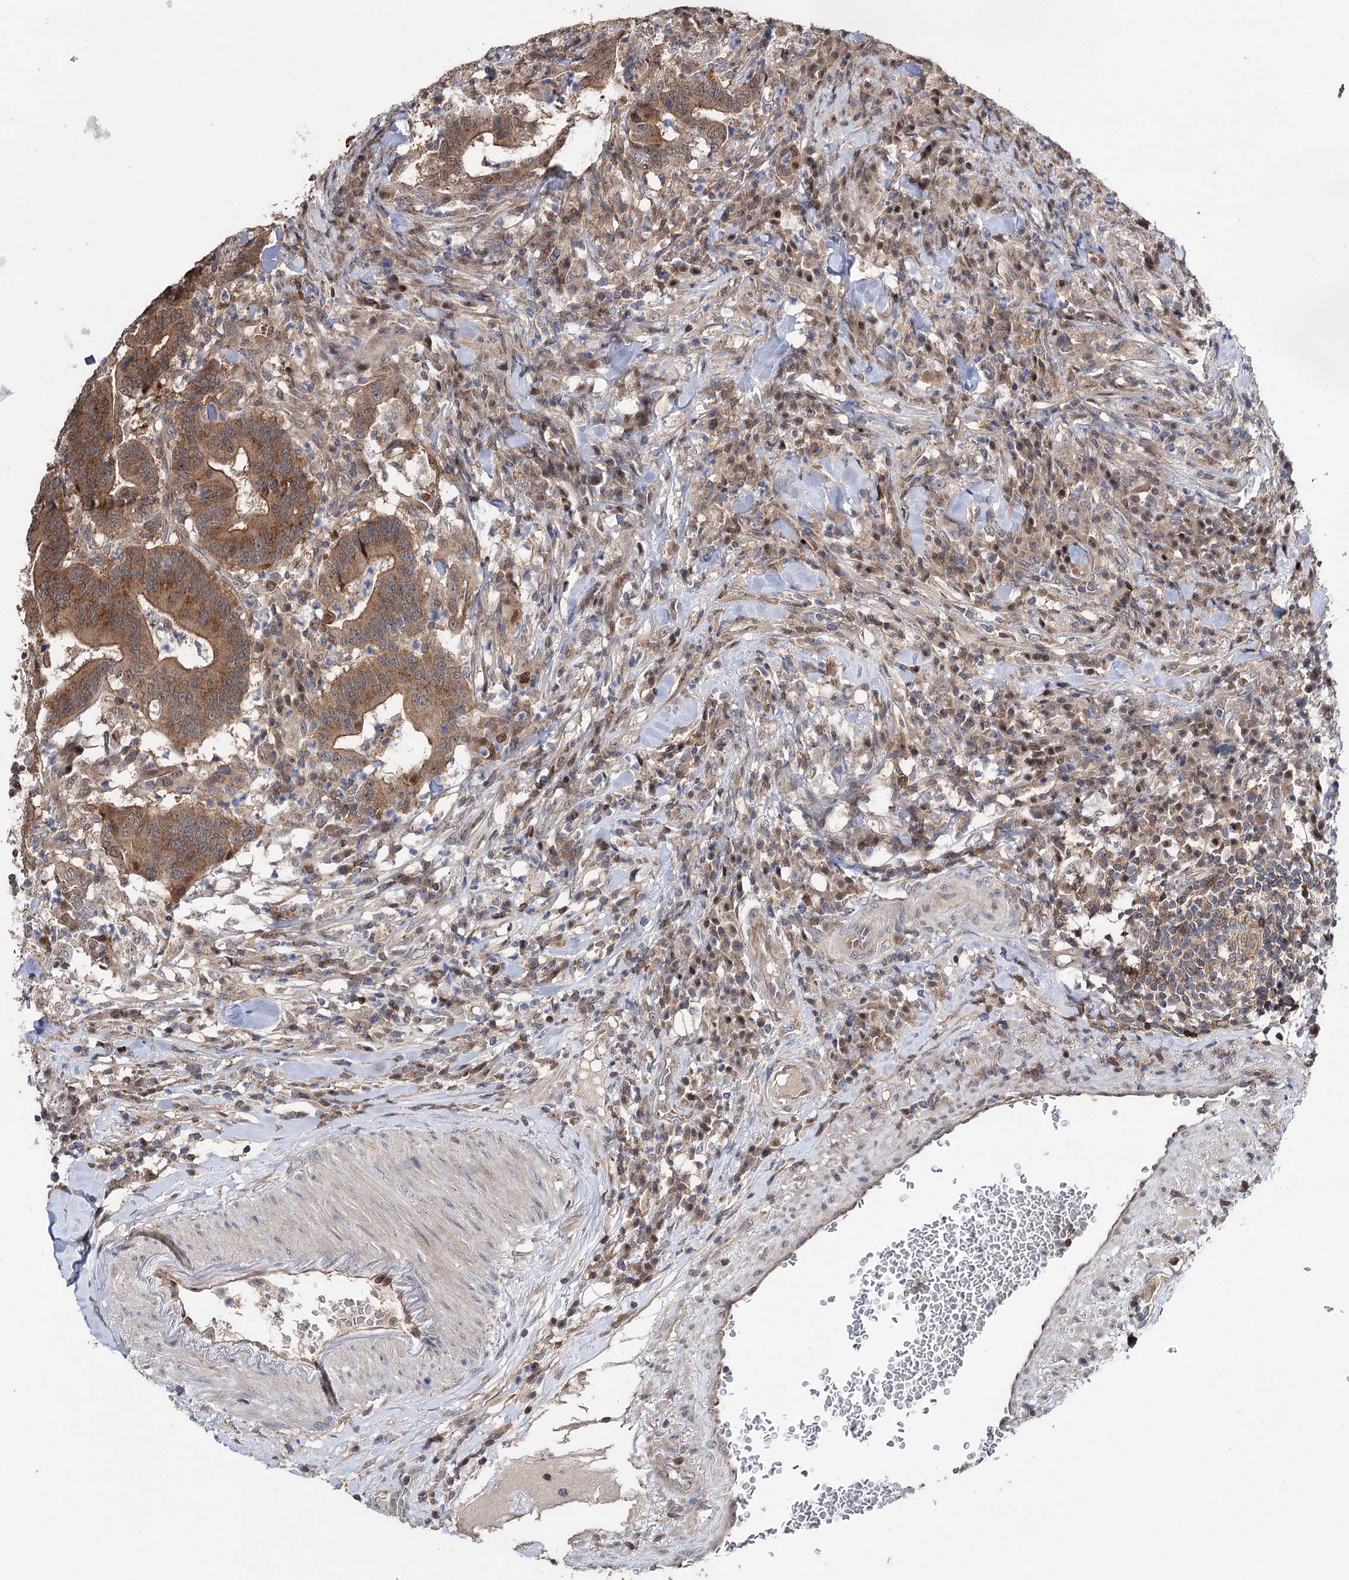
{"staining": {"intensity": "moderate", "quantity": ">75%", "location": "cytoplasmic/membranous"}, "tissue": "colorectal cancer", "cell_type": "Tumor cells", "image_type": "cancer", "snomed": [{"axis": "morphology", "description": "Adenocarcinoma, NOS"}, {"axis": "topography", "description": "Colon"}], "caption": "A micrograph of human colorectal adenocarcinoma stained for a protein shows moderate cytoplasmic/membranous brown staining in tumor cells. Using DAB (3,3'-diaminobenzidine) (brown) and hematoxylin (blue) stains, captured at high magnification using brightfield microscopy.", "gene": "STX6", "patient": {"sex": "female", "age": 66}}